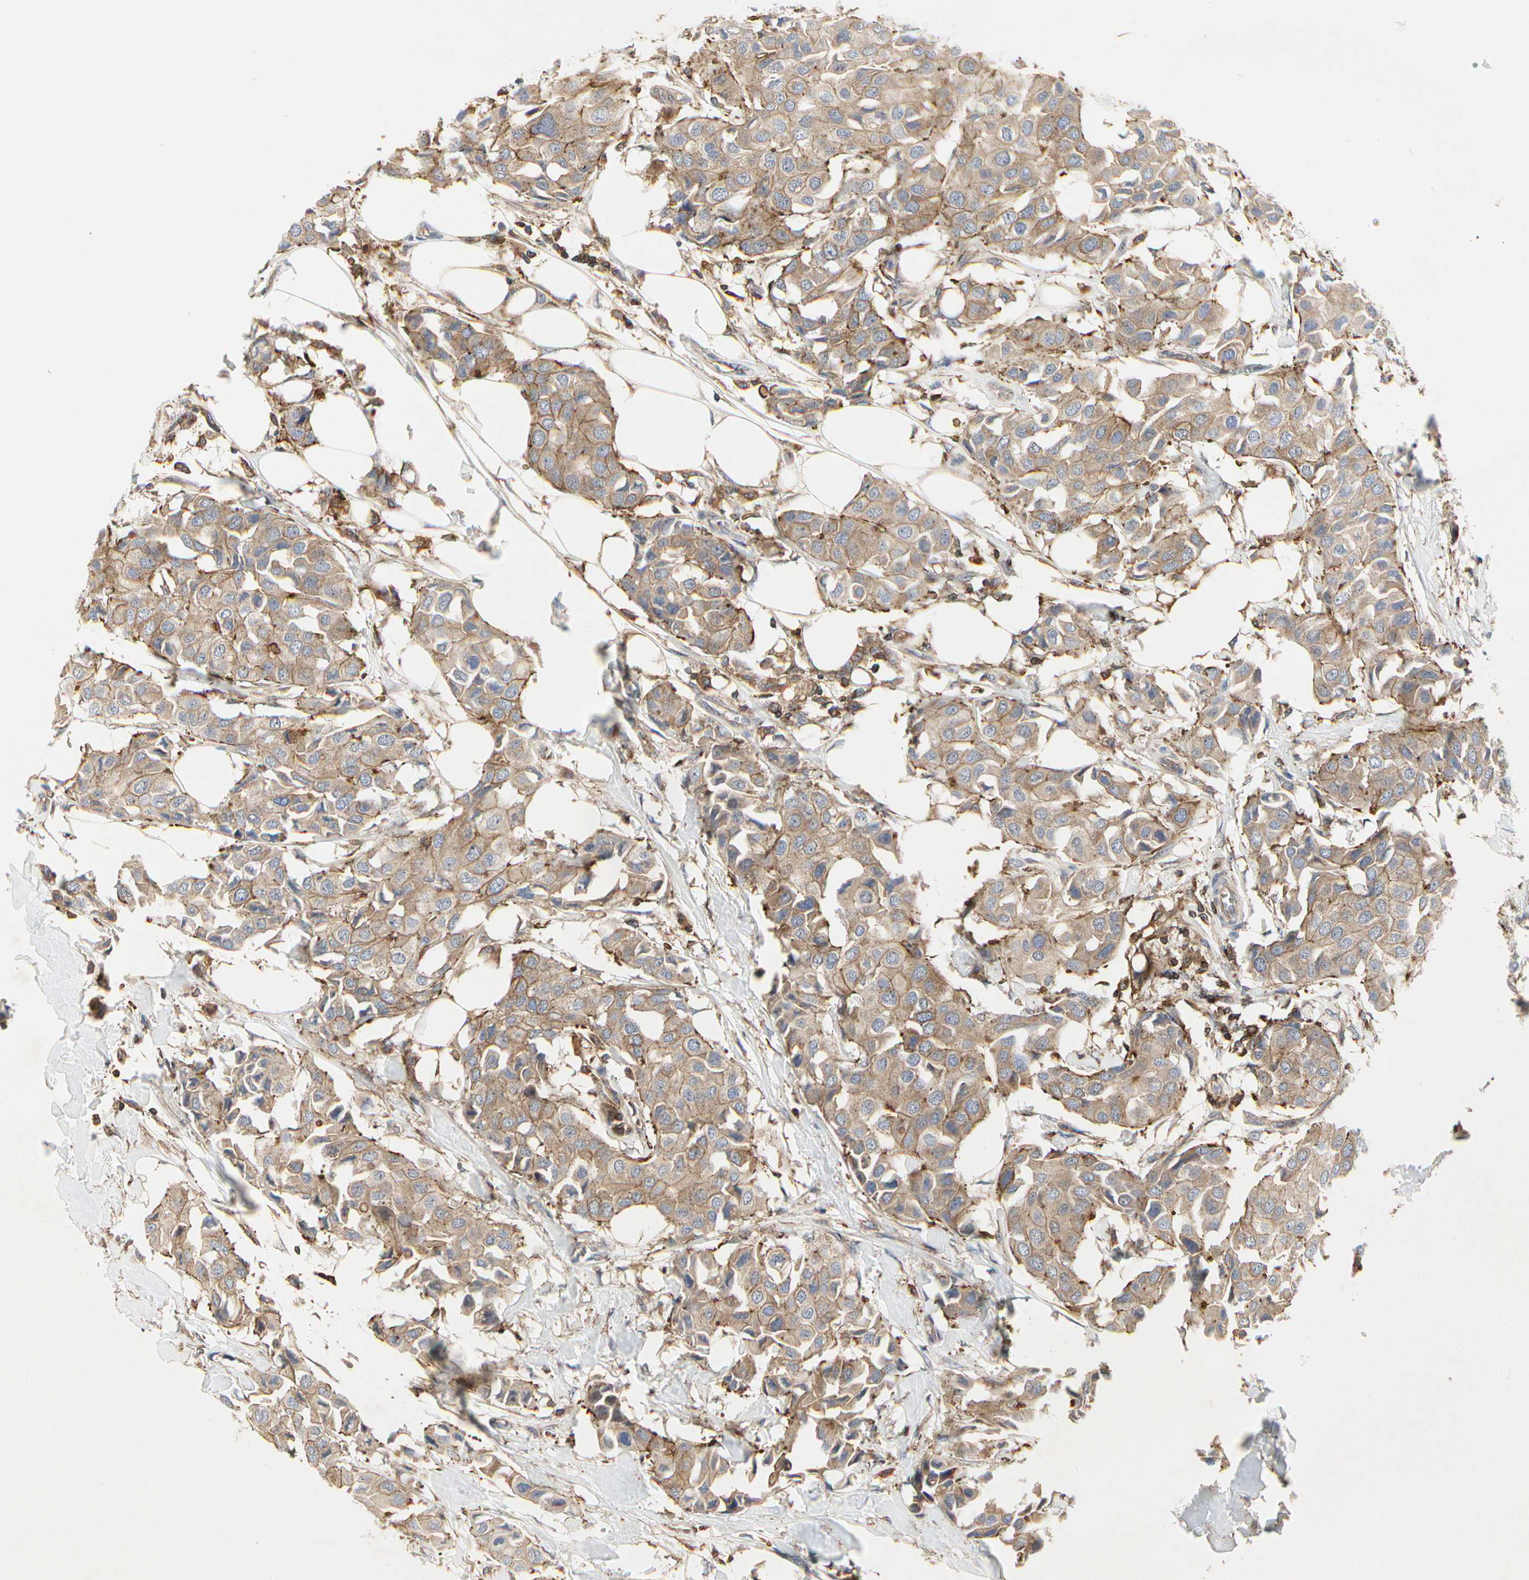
{"staining": {"intensity": "moderate", "quantity": ">75%", "location": "cytoplasmic/membranous"}, "tissue": "breast cancer", "cell_type": "Tumor cells", "image_type": "cancer", "snomed": [{"axis": "morphology", "description": "Duct carcinoma"}, {"axis": "topography", "description": "Breast"}], "caption": "Moderate cytoplasmic/membranous positivity is identified in approximately >75% of tumor cells in intraductal carcinoma (breast). The protein of interest is stained brown, and the nuclei are stained in blue (DAB (3,3'-diaminobenzidine) IHC with brightfield microscopy, high magnification).", "gene": "NAPG", "patient": {"sex": "female", "age": 80}}